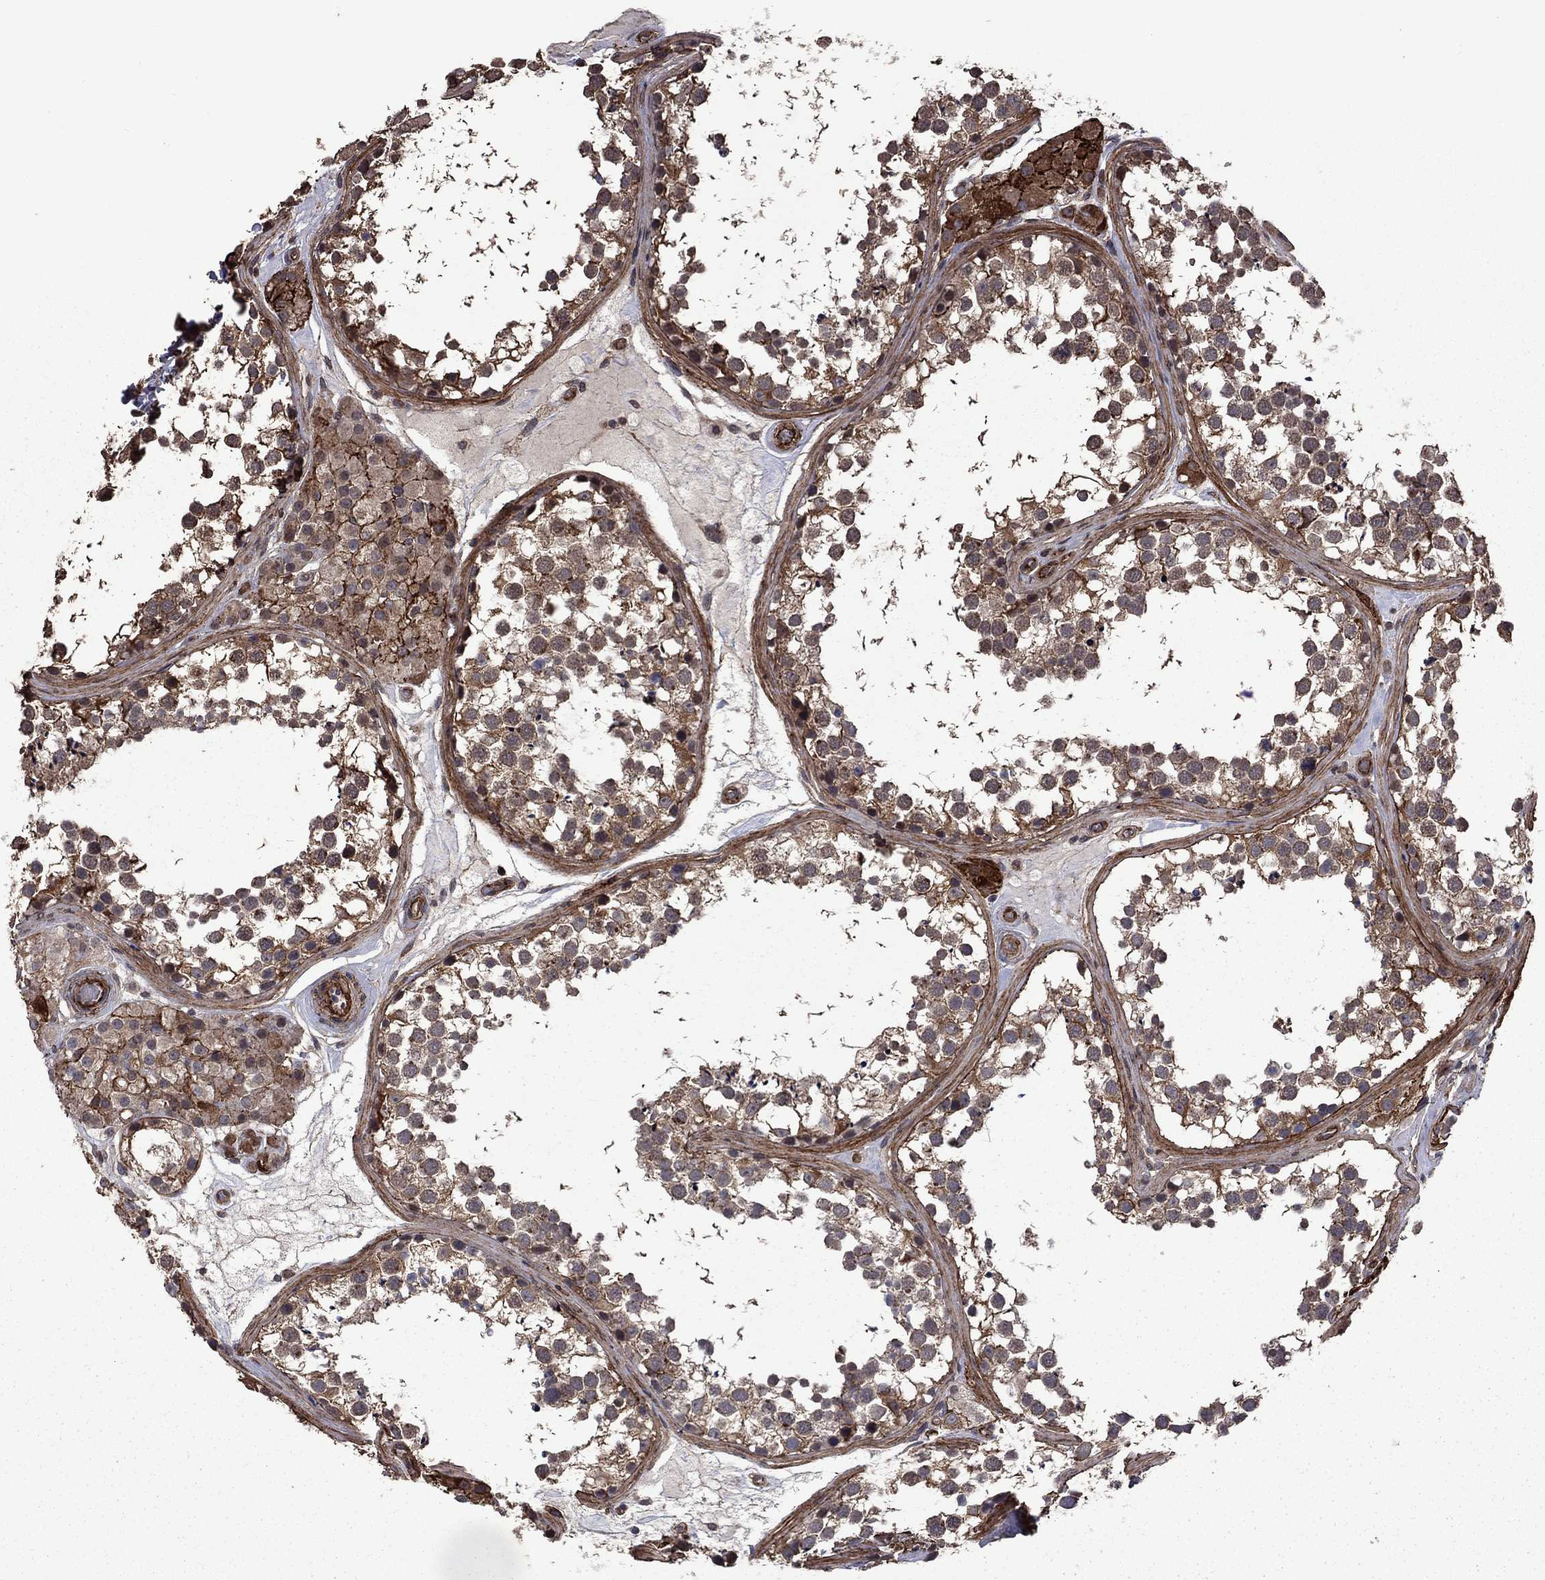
{"staining": {"intensity": "moderate", "quantity": "25%-75%", "location": "cytoplasmic/membranous"}, "tissue": "testis", "cell_type": "Cells in seminiferous ducts", "image_type": "normal", "snomed": [{"axis": "morphology", "description": "Normal tissue, NOS"}, {"axis": "morphology", "description": "Seminoma, NOS"}, {"axis": "topography", "description": "Testis"}], "caption": "IHC of benign testis demonstrates medium levels of moderate cytoplasmic/membranous staining in approximately 25%-75% of cells in seminiferous ducts.", "gene": "COL18A1", "patient": {"sex": "male", "age": 65}}